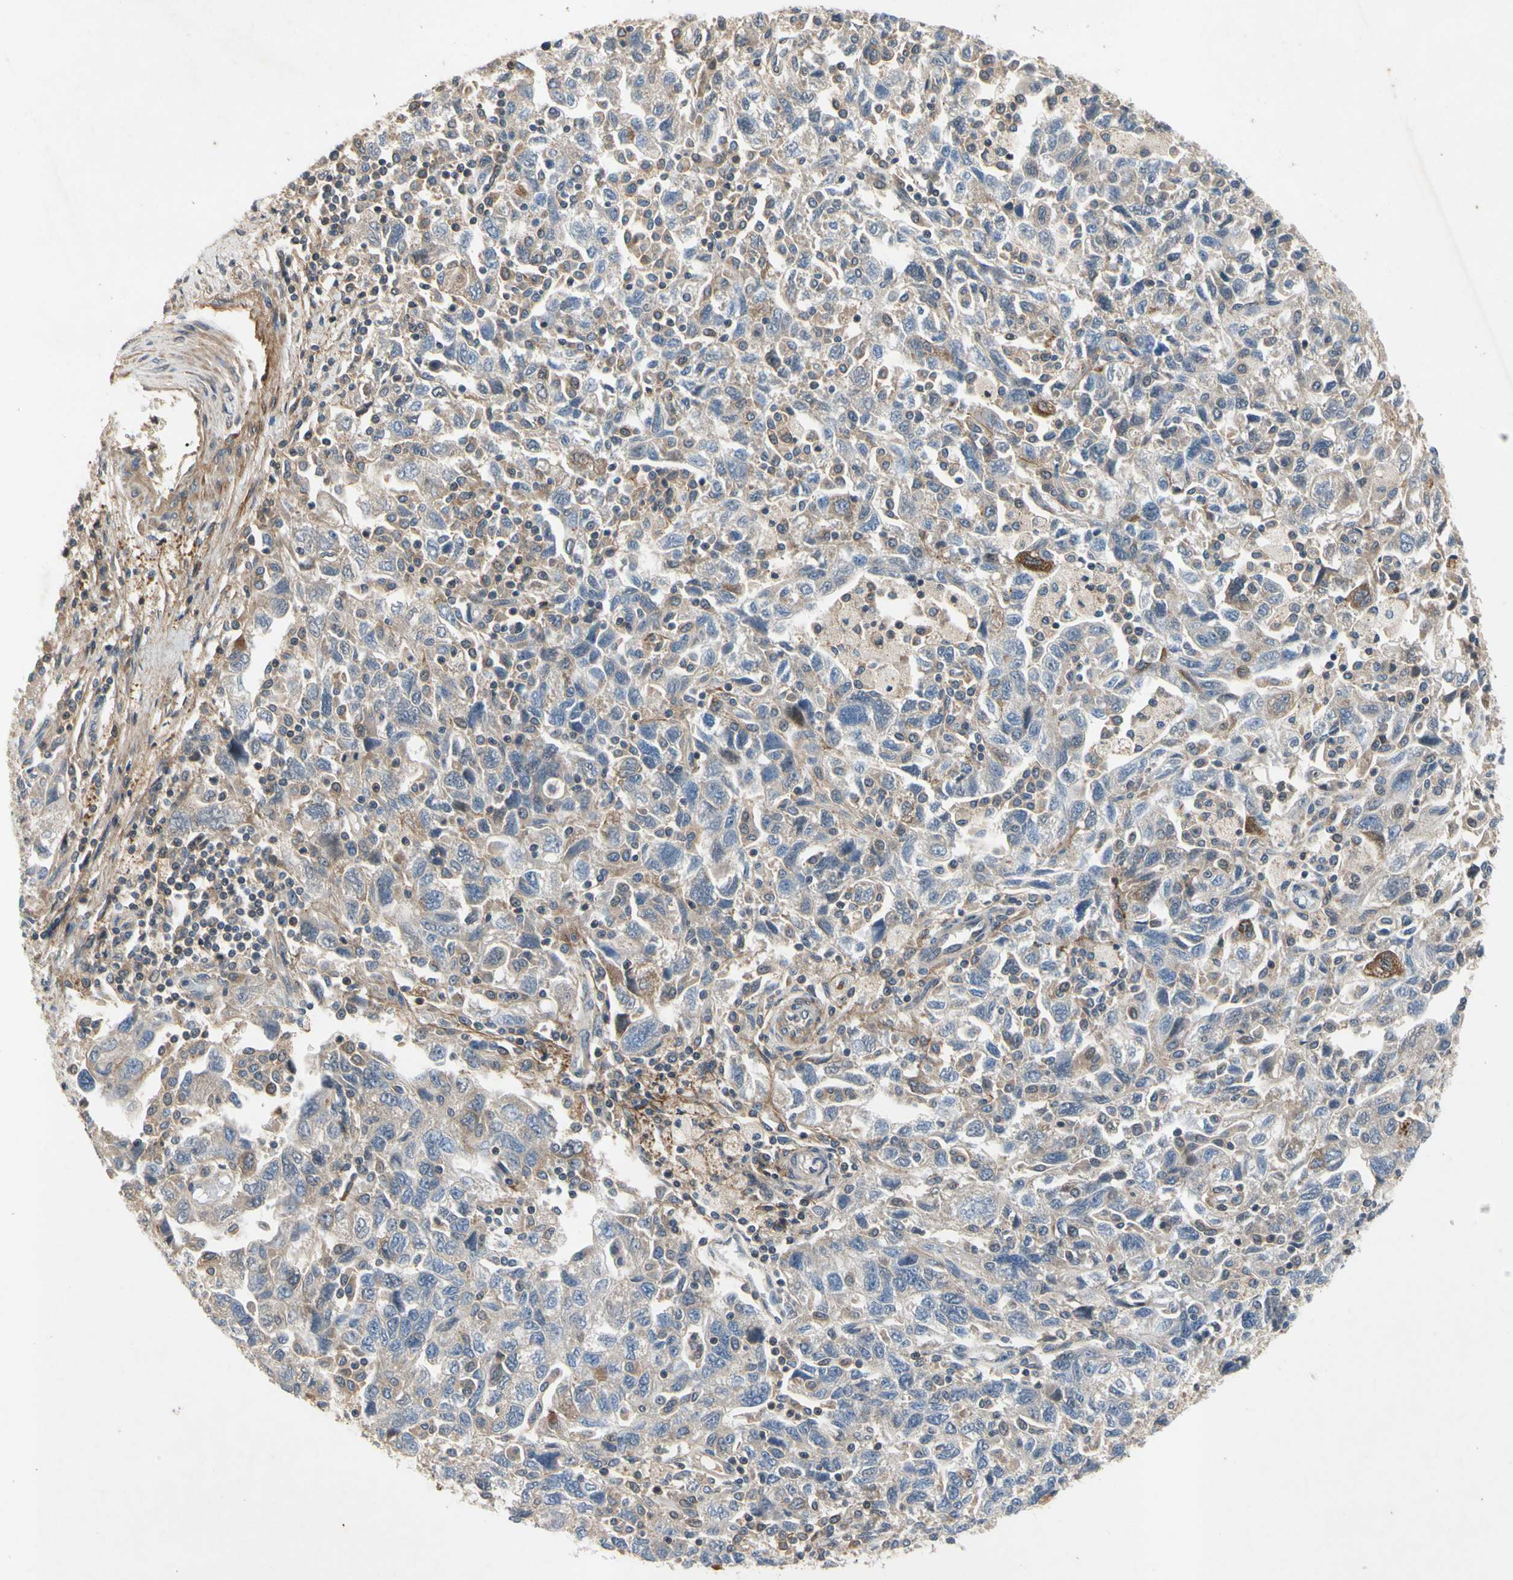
{"staining": {"intensity": "moderate", "quantity": "<25%", "location": "cytoplasmic/membranous"}, "tissue": "ovarian cancer", "cell_type": "Tumor cells", "image_type": "cancer", "snomed": [{"axis": "morphology", "description": "Carcinoma, NOS"}, {"axis": "morphology", "description": "Cystadenocarcinoma, serous, NOS"}, {"axis": "topography", "description": "Ovary"}], "caption": "A brown stain shows moderate cytoplasmic/membranous staining of a protein in ovarian carcinoma tumor cells.", "gene": "CRTAC1", "patient": {"sex": "female", "age": 69}}